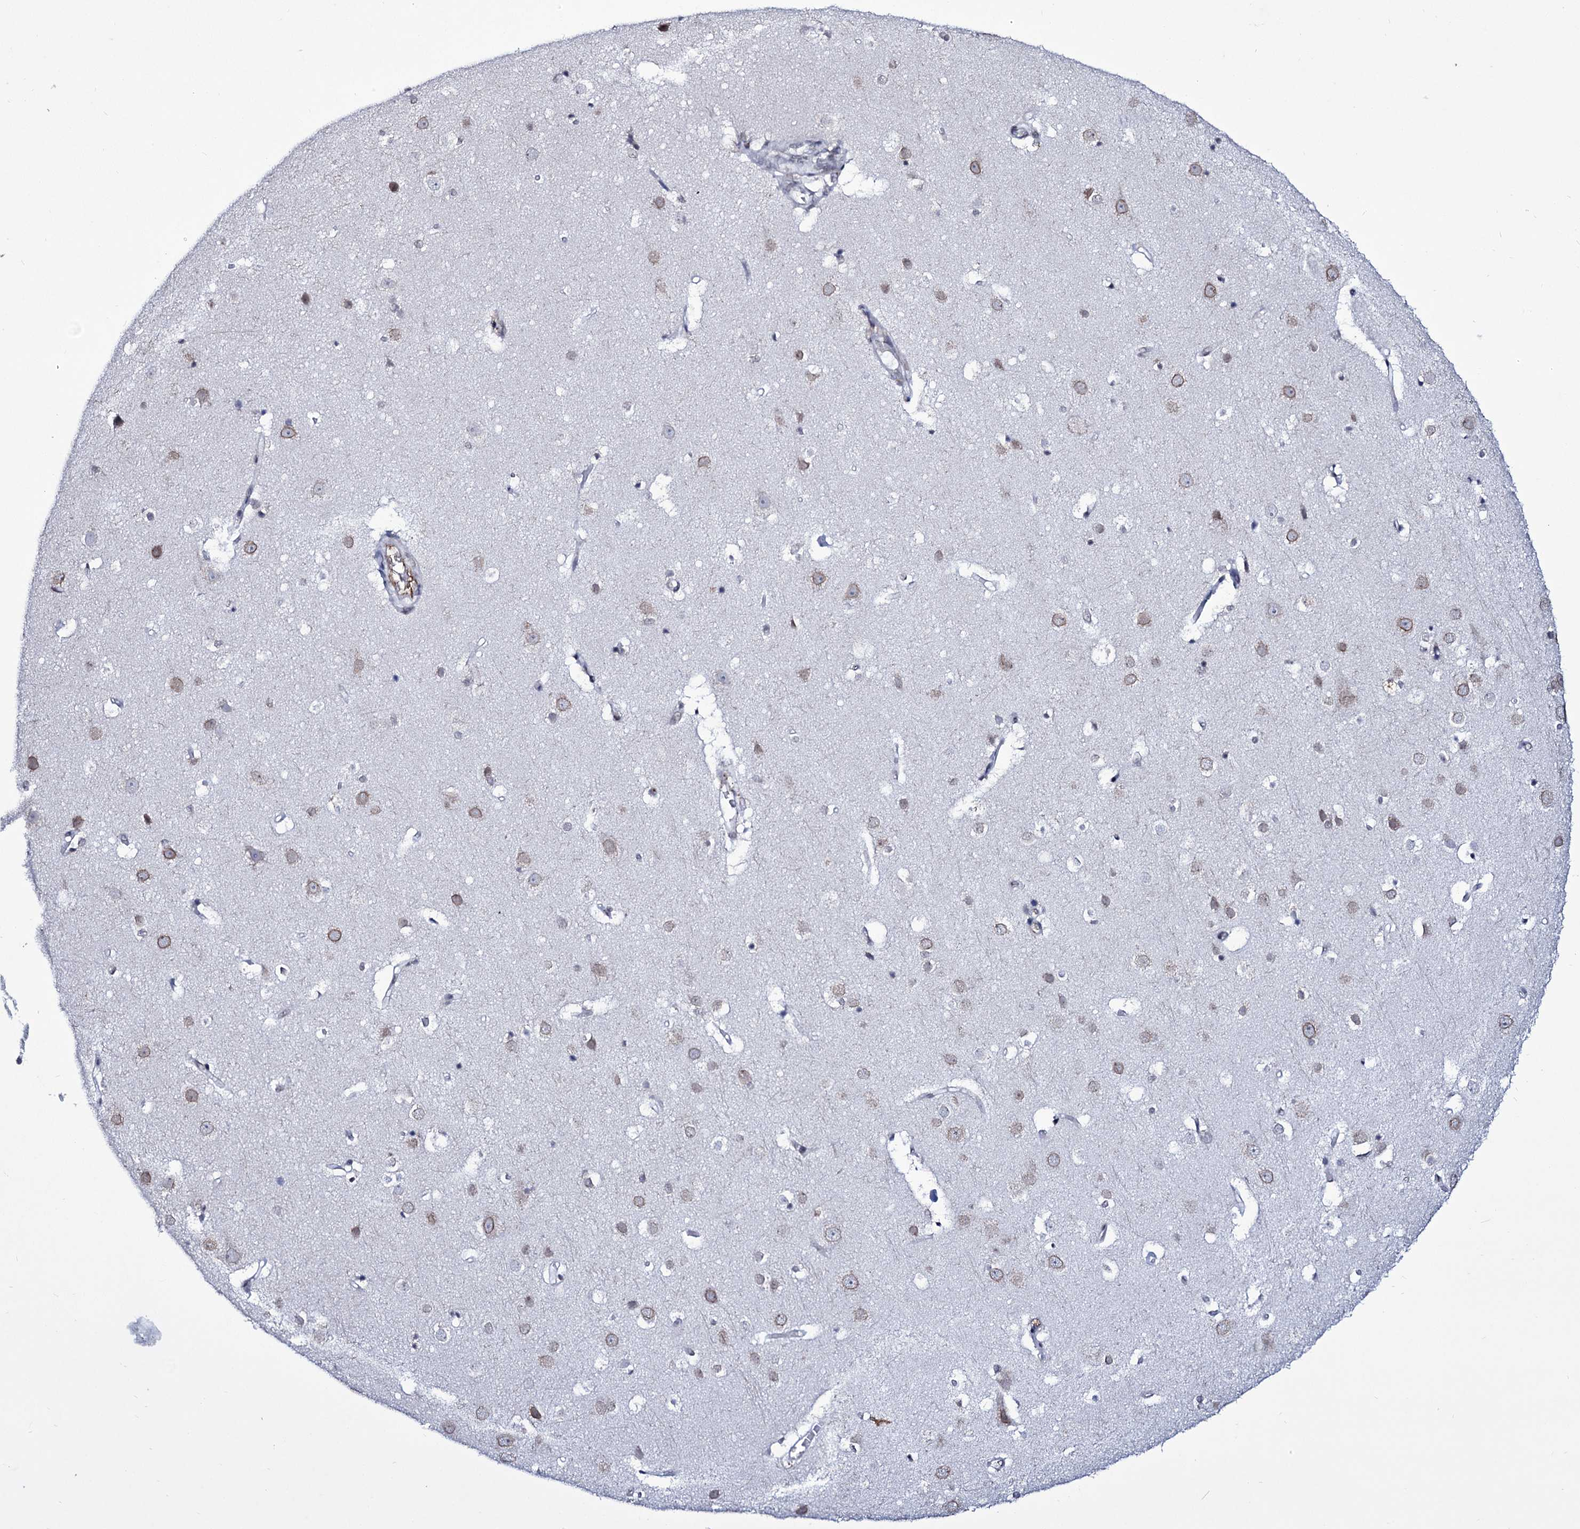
{"staining": {"intensity": "negative", "quantity": "none", "location": "none"}, "tissue": "cerebral cortex", "cell_type": "Endothelial cells", "image_type": "normal", "snomed": [{"axis": "morphology", "description": "Normal tissue, NOS"}, {"axis": "topography", "description": "Cerebral cortex"}], "caption": "This is an immunohistochemistry histopathology image of normal human cerebral cortex. There is no positivity in endothelial cells.", "gene": "ZC3H12C", "patient": {"sex": "male", "age": 54}}